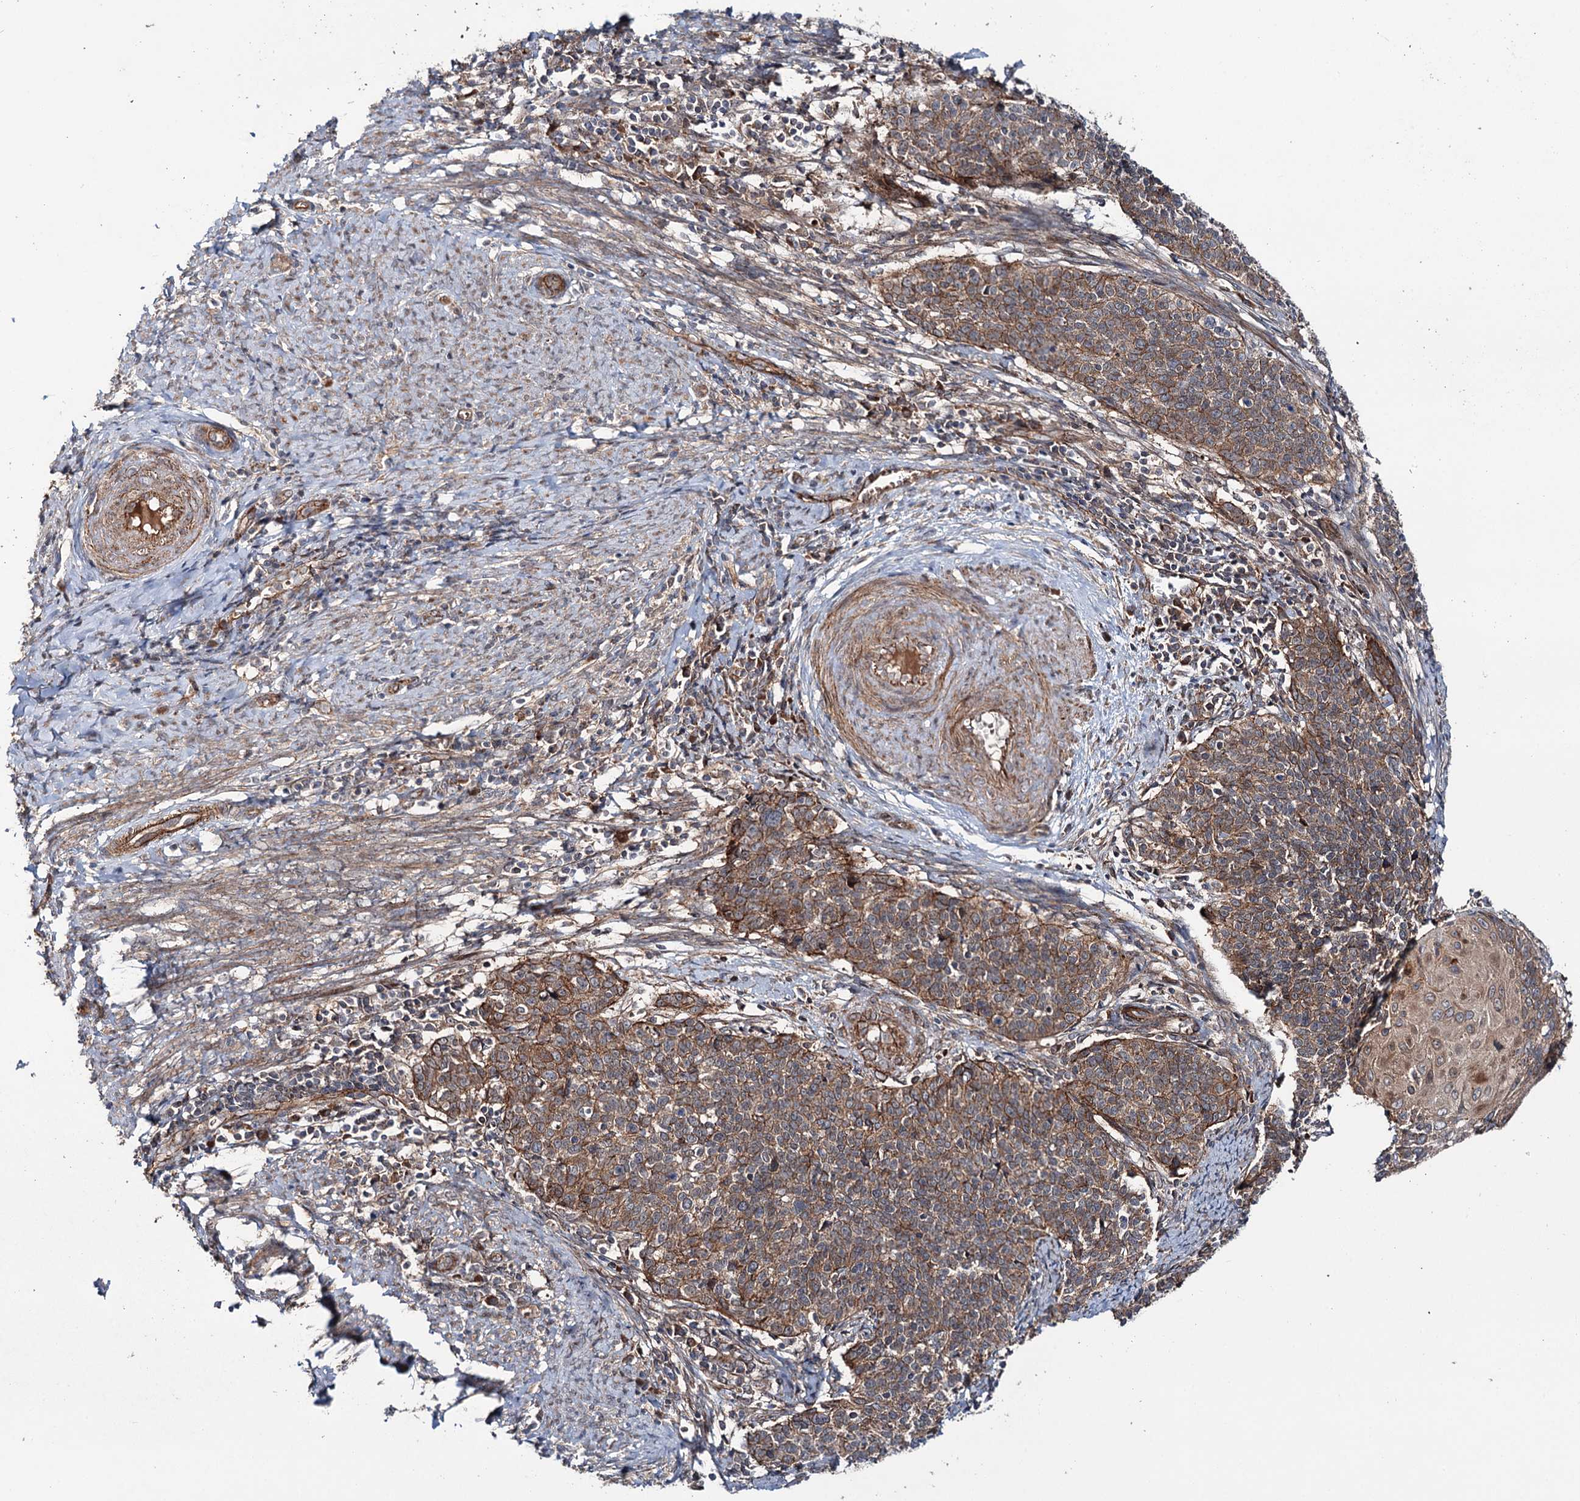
{"staining": {"intensity": "moderate", "quantity": ">75%", "location": "cytoplasmic/membranous"}, "tissue": "cervical cancer", "cell_type": "Tumor cells", "image_type": "cancer", "snomed": [{"axis": "morphology", "description": "Squamous cell carcinoma, NOS"}, {"axis": "topography", "description": "Cervix"}], "caption": "Immunohistochemical staining of human cervical squamous cell carcinoma shows medium levels of moderate cytoplasmic/membranous expression in about >75% of tumor cells.", "gene": "ADGRG4", "patient": {"sex": "female", "age": 39}}